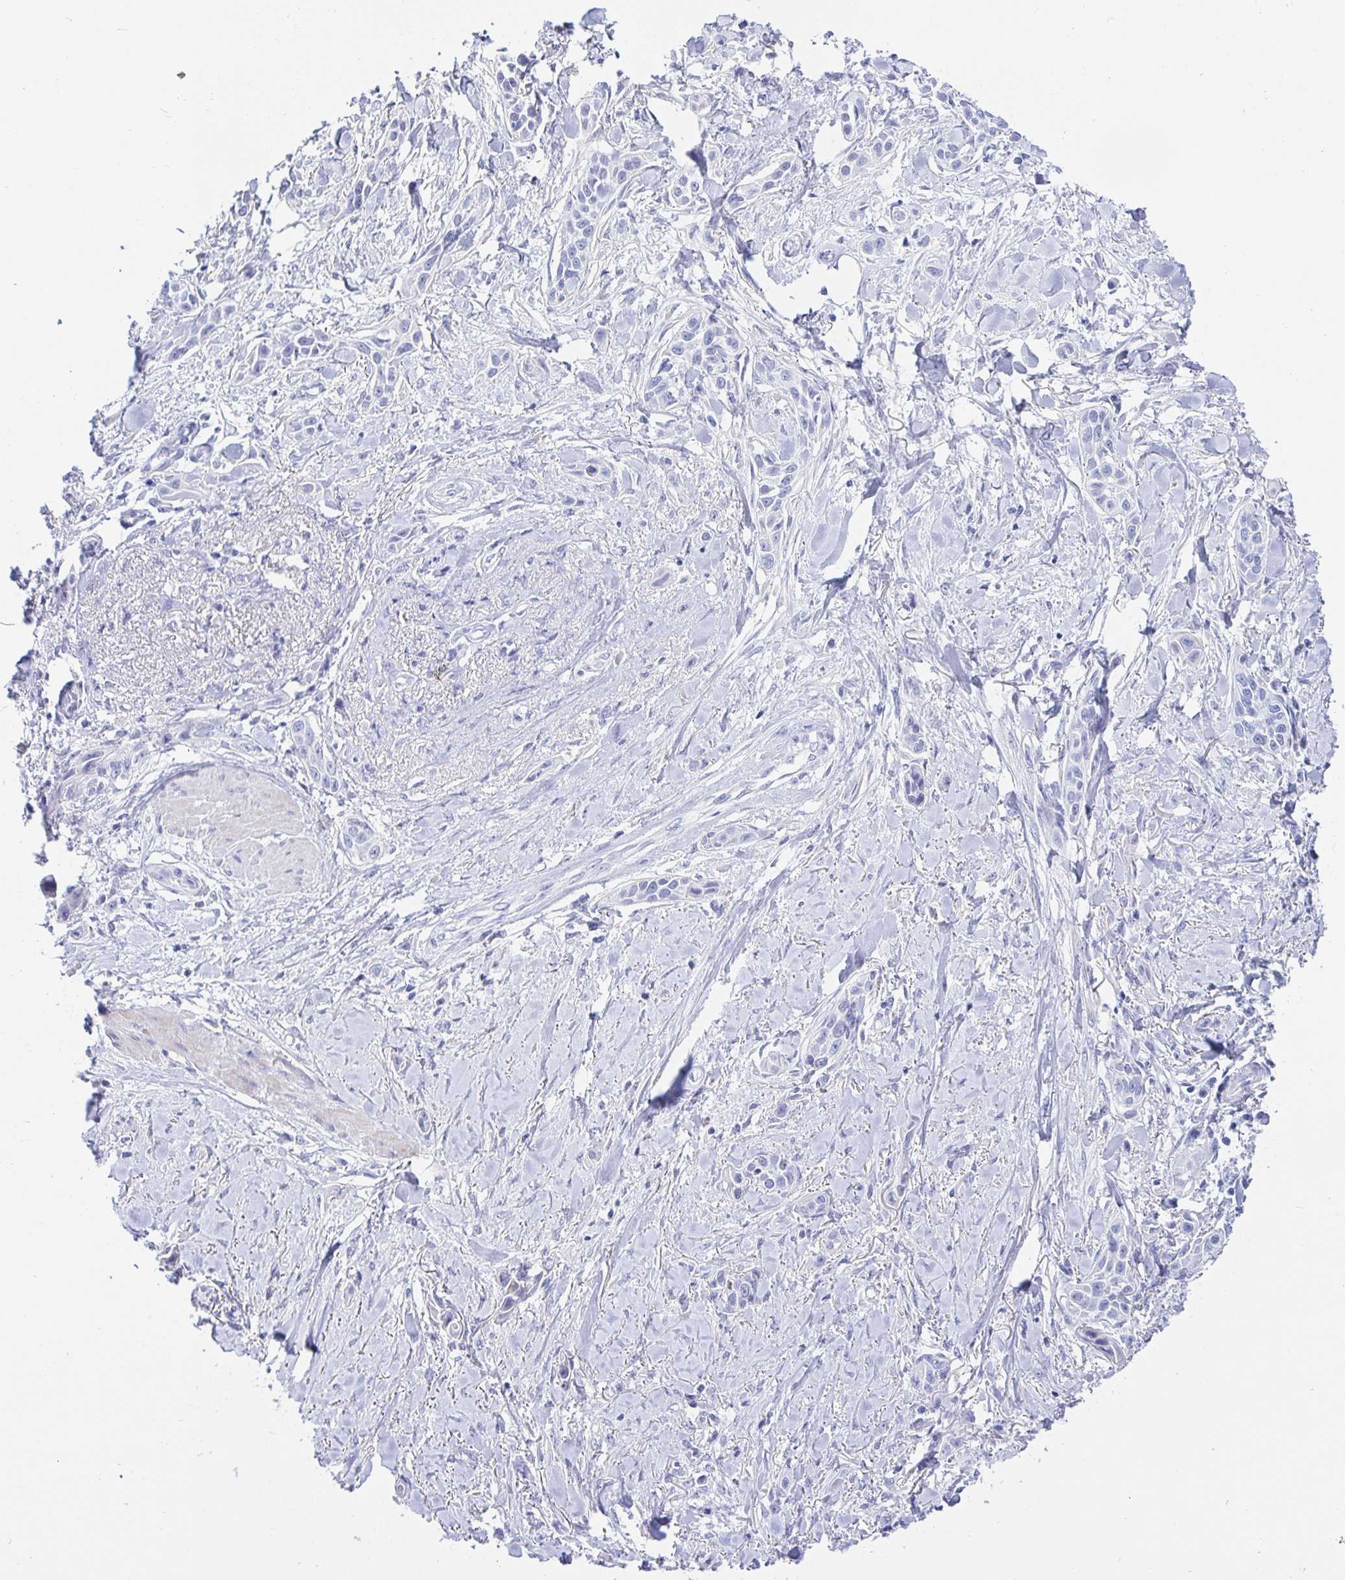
{"staining": {"intensity": "negative", "quantity": "none", "location": "none"}, "tissue": "skin cancer", "cell_type": "Tumor cells", "image_type": "cancer", "snomed": [{"axis": "morphology", "description": "Squamous cell carcinoma, NOS"}, {"axis": "topography", "description": "Skin"}], "caption": "A histopathology image of skin cancer (squamous cell carcinoma) stained for a protein exhibits no brown staining in tumor cells.", "gene": "KCNH6", "patient": {"sex": "female", "age": 69}}